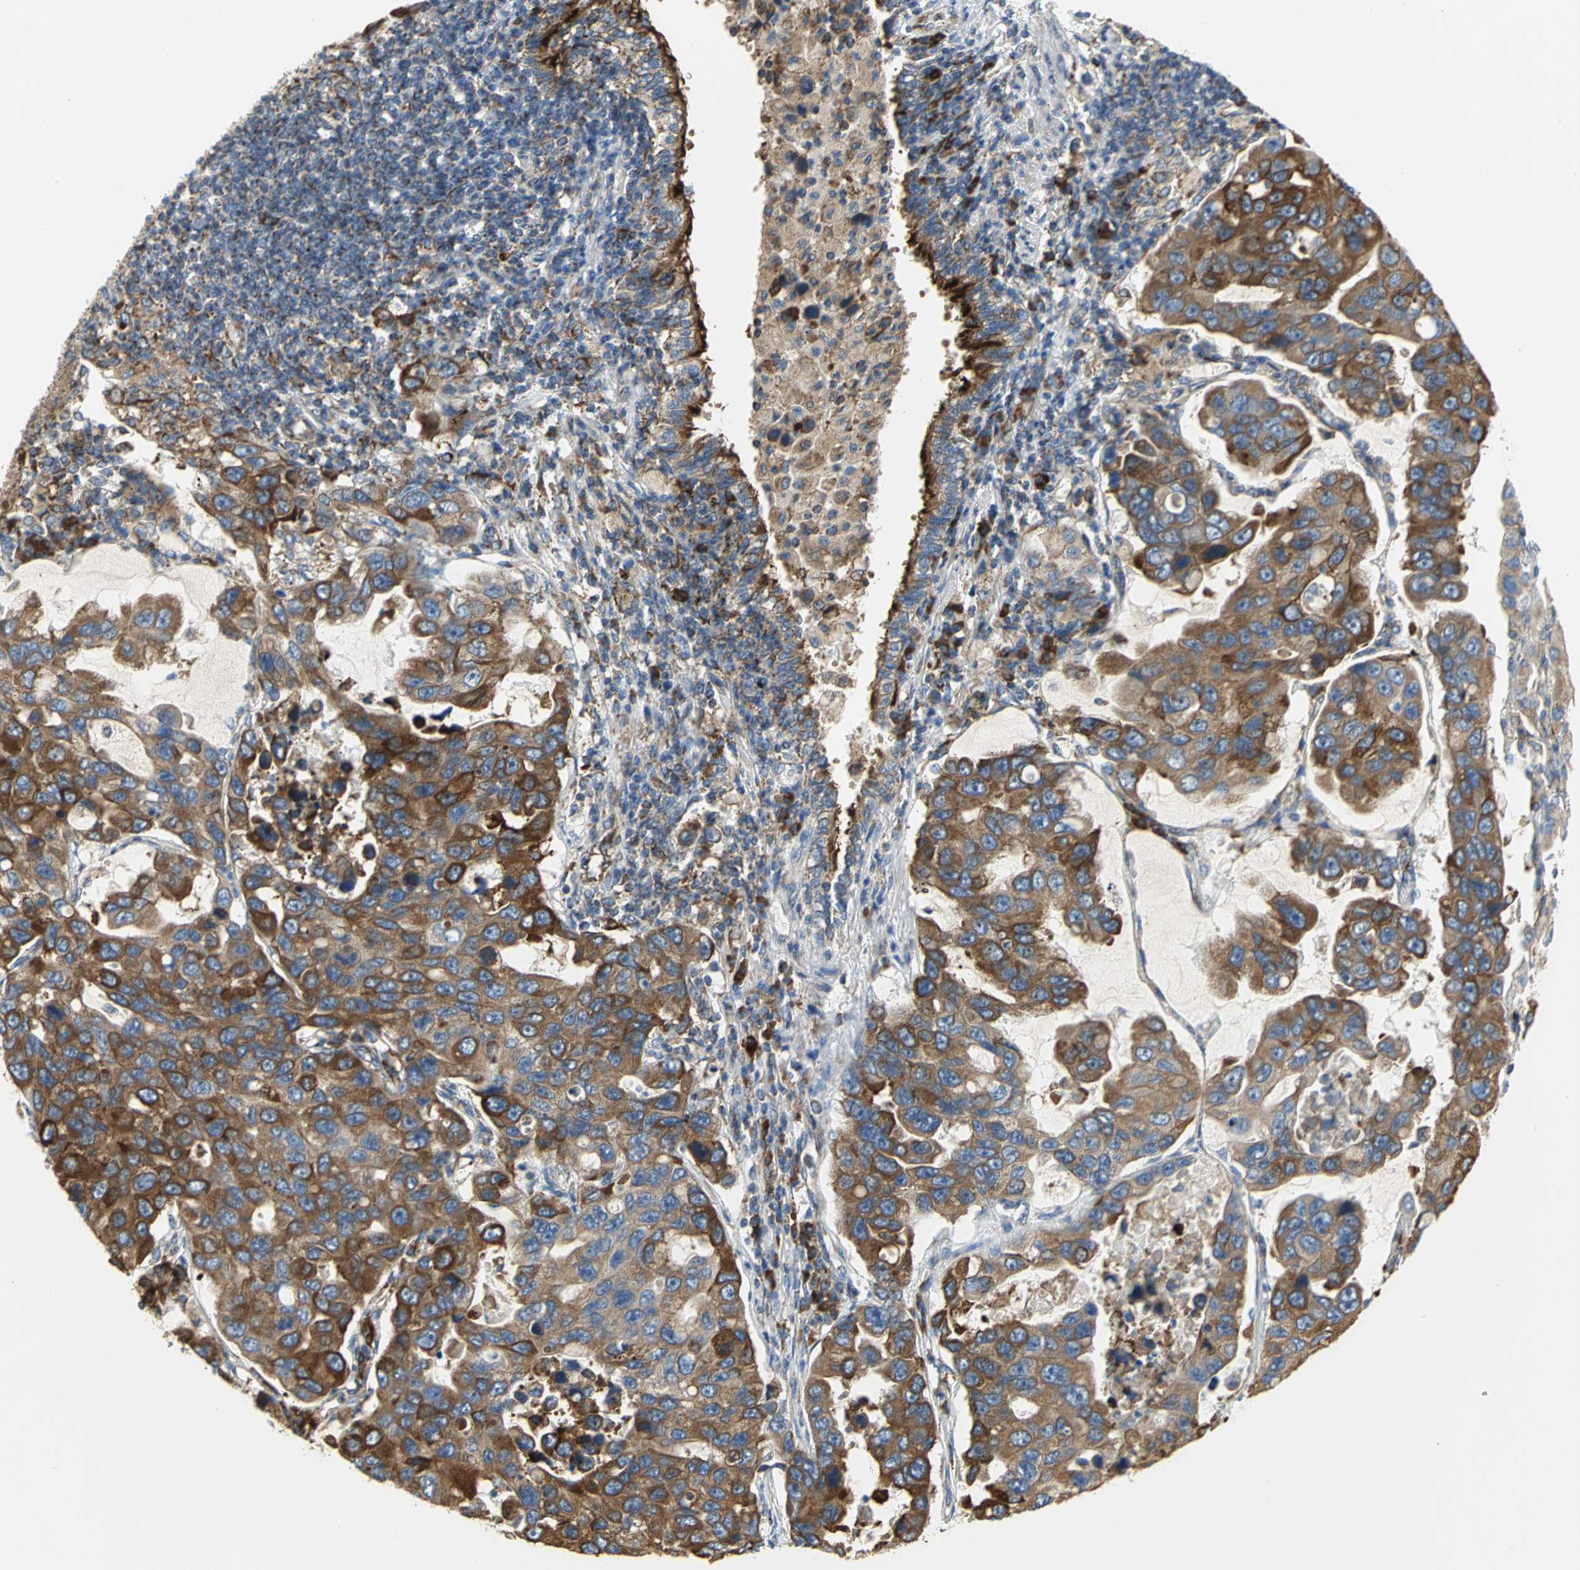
{"staining": {"intensity": "strong", "quantity": ">75%", "location": "cytoplasmic/membranous"}, "tissue": "lung cancer", "cell_type": "Tumor cells", "image_type": "cancer", "snomed": [{"axis": "morphology", "description": "Adenocarcinoma, NOS"}, {"axis": "topography", "description": "Lung"}], "caption": "Lung cancer (adenocarcinoma) stained with immunohistochemistry (IHC) shows strong cytoplasmic/membranous staining in about >75% of tumor cells.", "gene": "TULP4", "patient": {"sex": "male", "age": 64}}